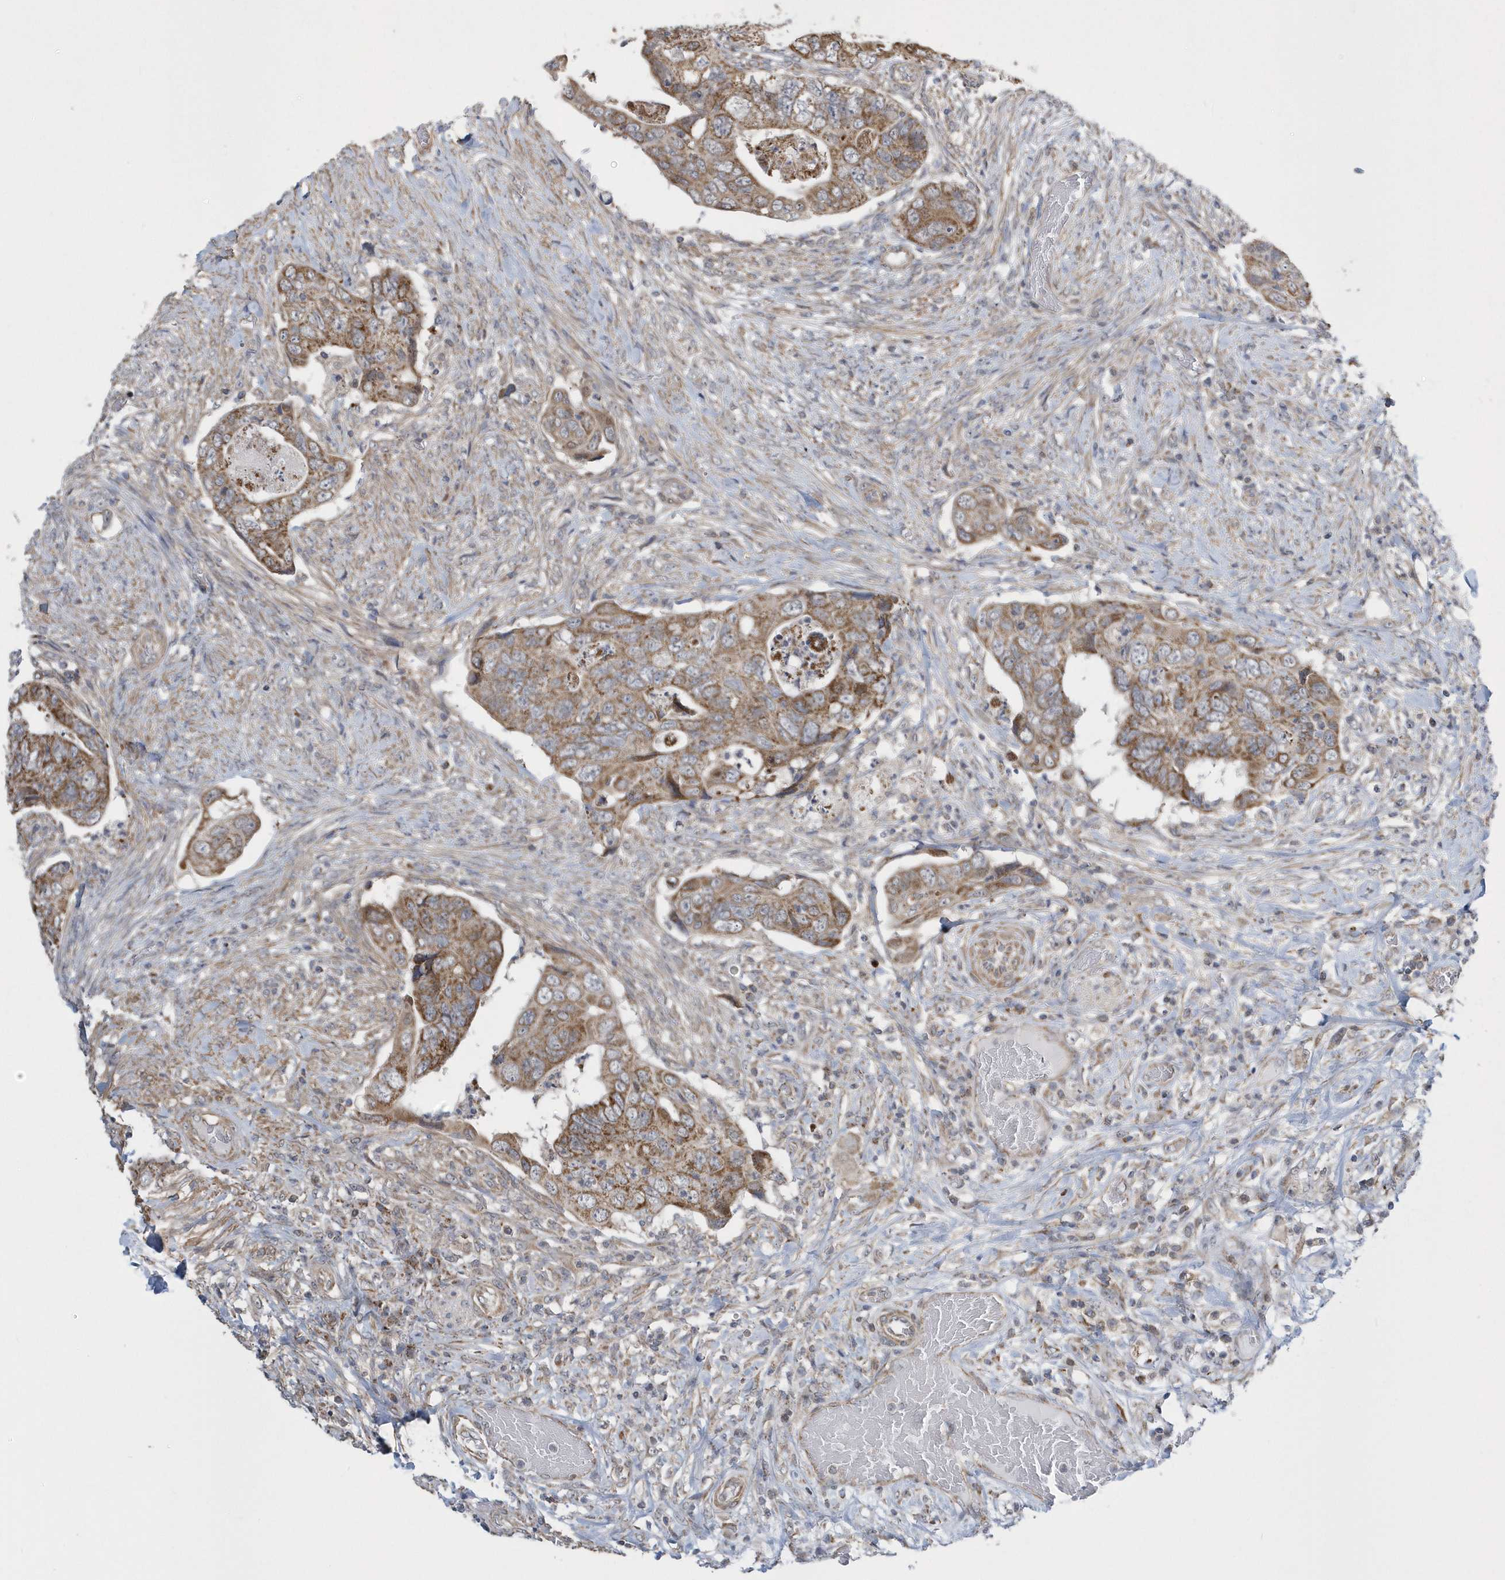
{"staining": {"intensity": "moderate", "quantity": ">75%", "location": "cytoplasmic/membranous"}, "tissue": "colorectal cancer", "cell_type": "Tumor cells", "image_type": "cancer", "snomed": [{"axis": "morphology", "description": "Adenocarcinoma, NOS"}, {"axis": "topography", "description": "Rectum"}], "caption": "Moderate cytoplasmic/membranous expression for a protein is present in about >75% of tumor cells of colorectal cancer (adenocarcinoma) using immunohistochemistry.", "gene": "SLX9", "patient": {"sex": "male", "age": 63}}